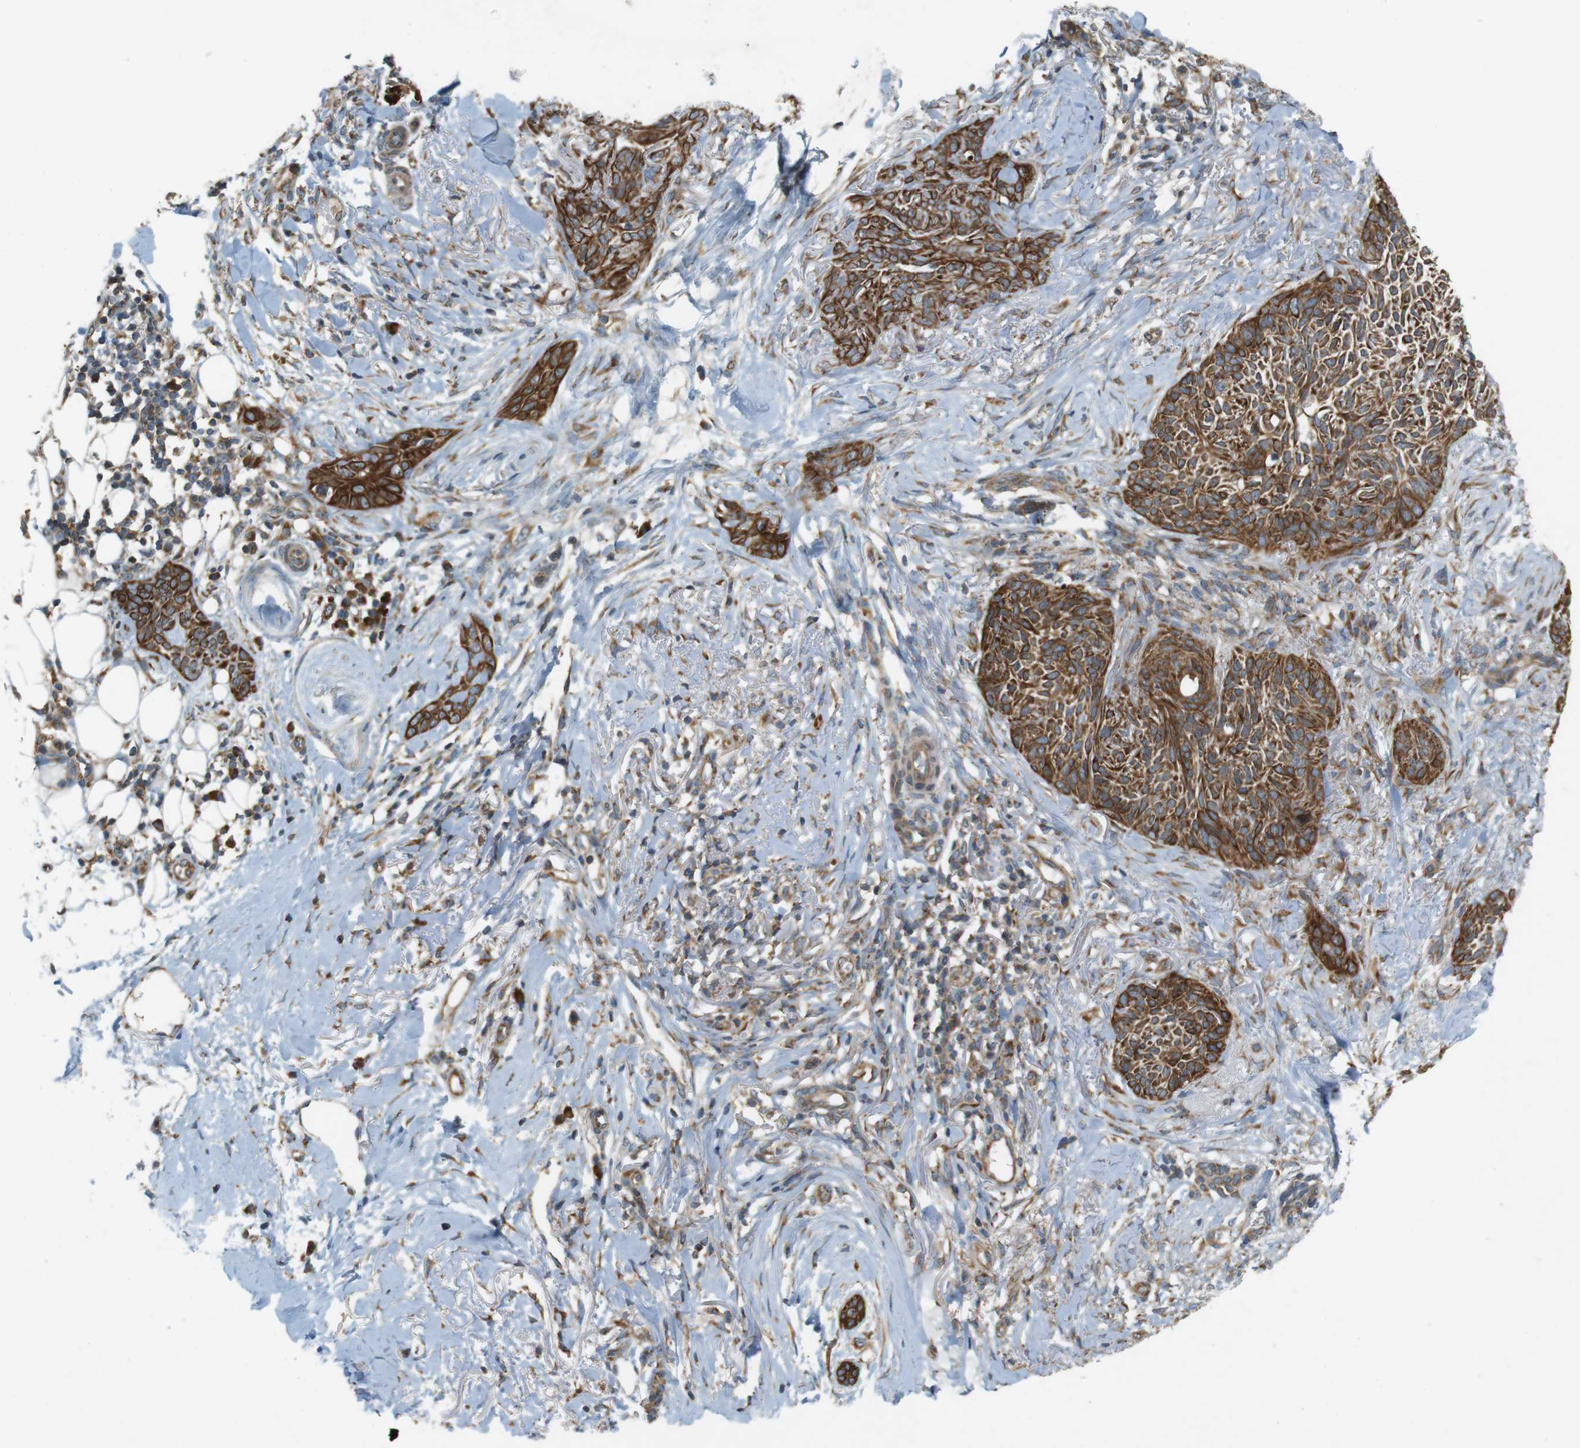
{"staining": {"intensity": "moderate", "quantity": ">75%", "location": "cytoplasmic/membranous"}, "tissue": "skin cancer", "cell_type": "Tumor cells", "image_type": "cancer", "snomed": [{"axis": "morphology", "description": "Basal cell carcinoma"}, {"axis": "topography", "description": "Skin"}], "caption": "This micrograph reveals skin basal cell carcinoma stained with IHC to label a protein in brown. The cytoplasmic/membranous of tumor cells show moderate positivity for the protein. Nuclei are counter-stained blue.", "gene": "SLC41A1", "patient": {"sex": "female", "age": 84}}